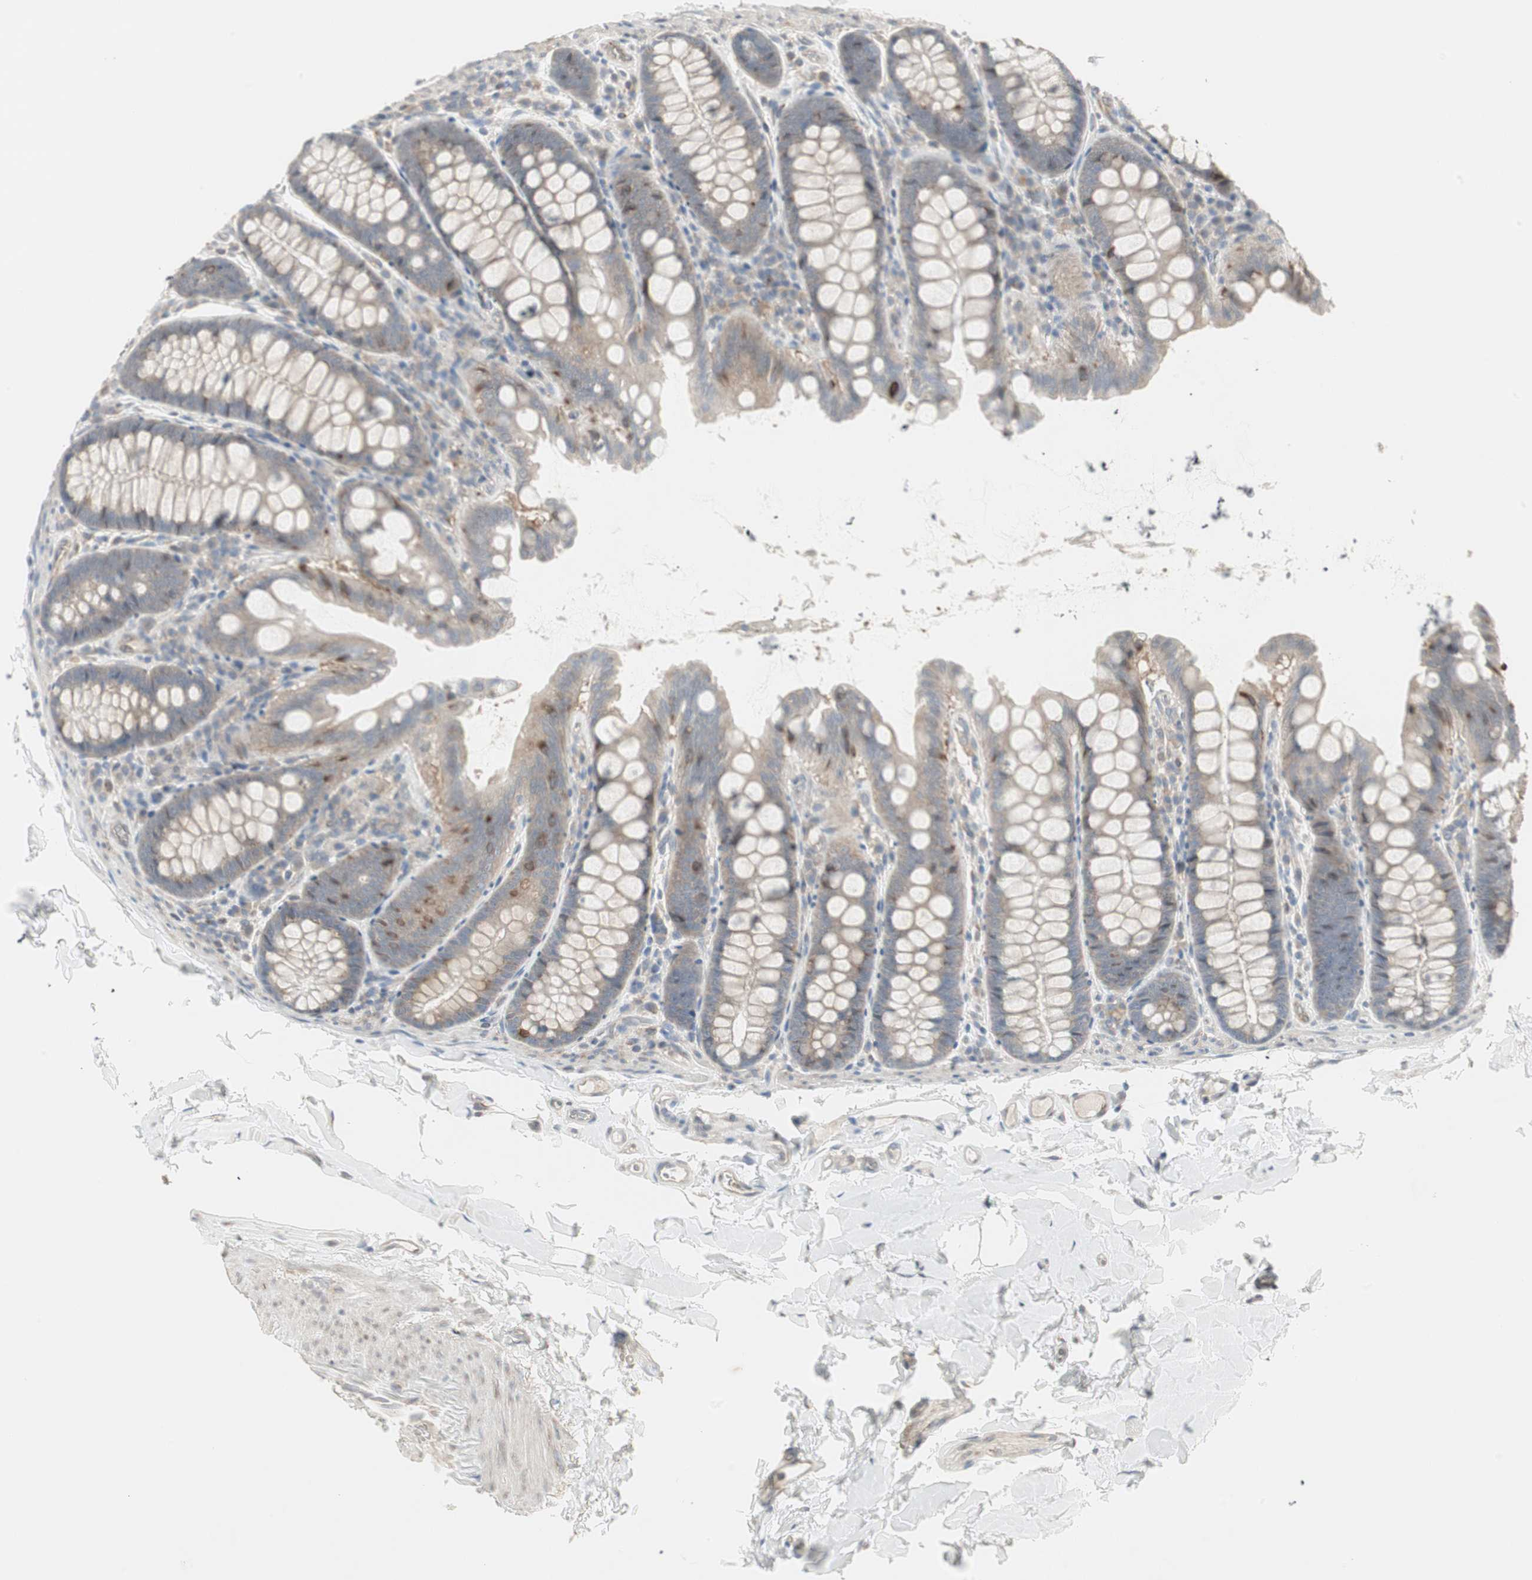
{"staining": {"intensity": "moderate", "quantity": "25%-75%", "location": "cytoplasmic/membranous"}, "tissue": "colon", "cell_type": "Endothelial cells", "image_type": "normal", "snomed": [{"axis": "morphology", "description": "Normal tissue, NOS"}, {"axis": "topography", "description": "Colon"}], "caption": "Human colon stained for a protein (brown) displays moderate cytoplasmic/membranous positive expression in about 25%-75% of endothelial cells.", "gene": "ZFP36", "patient": {"sex": "female", "age": 61}}